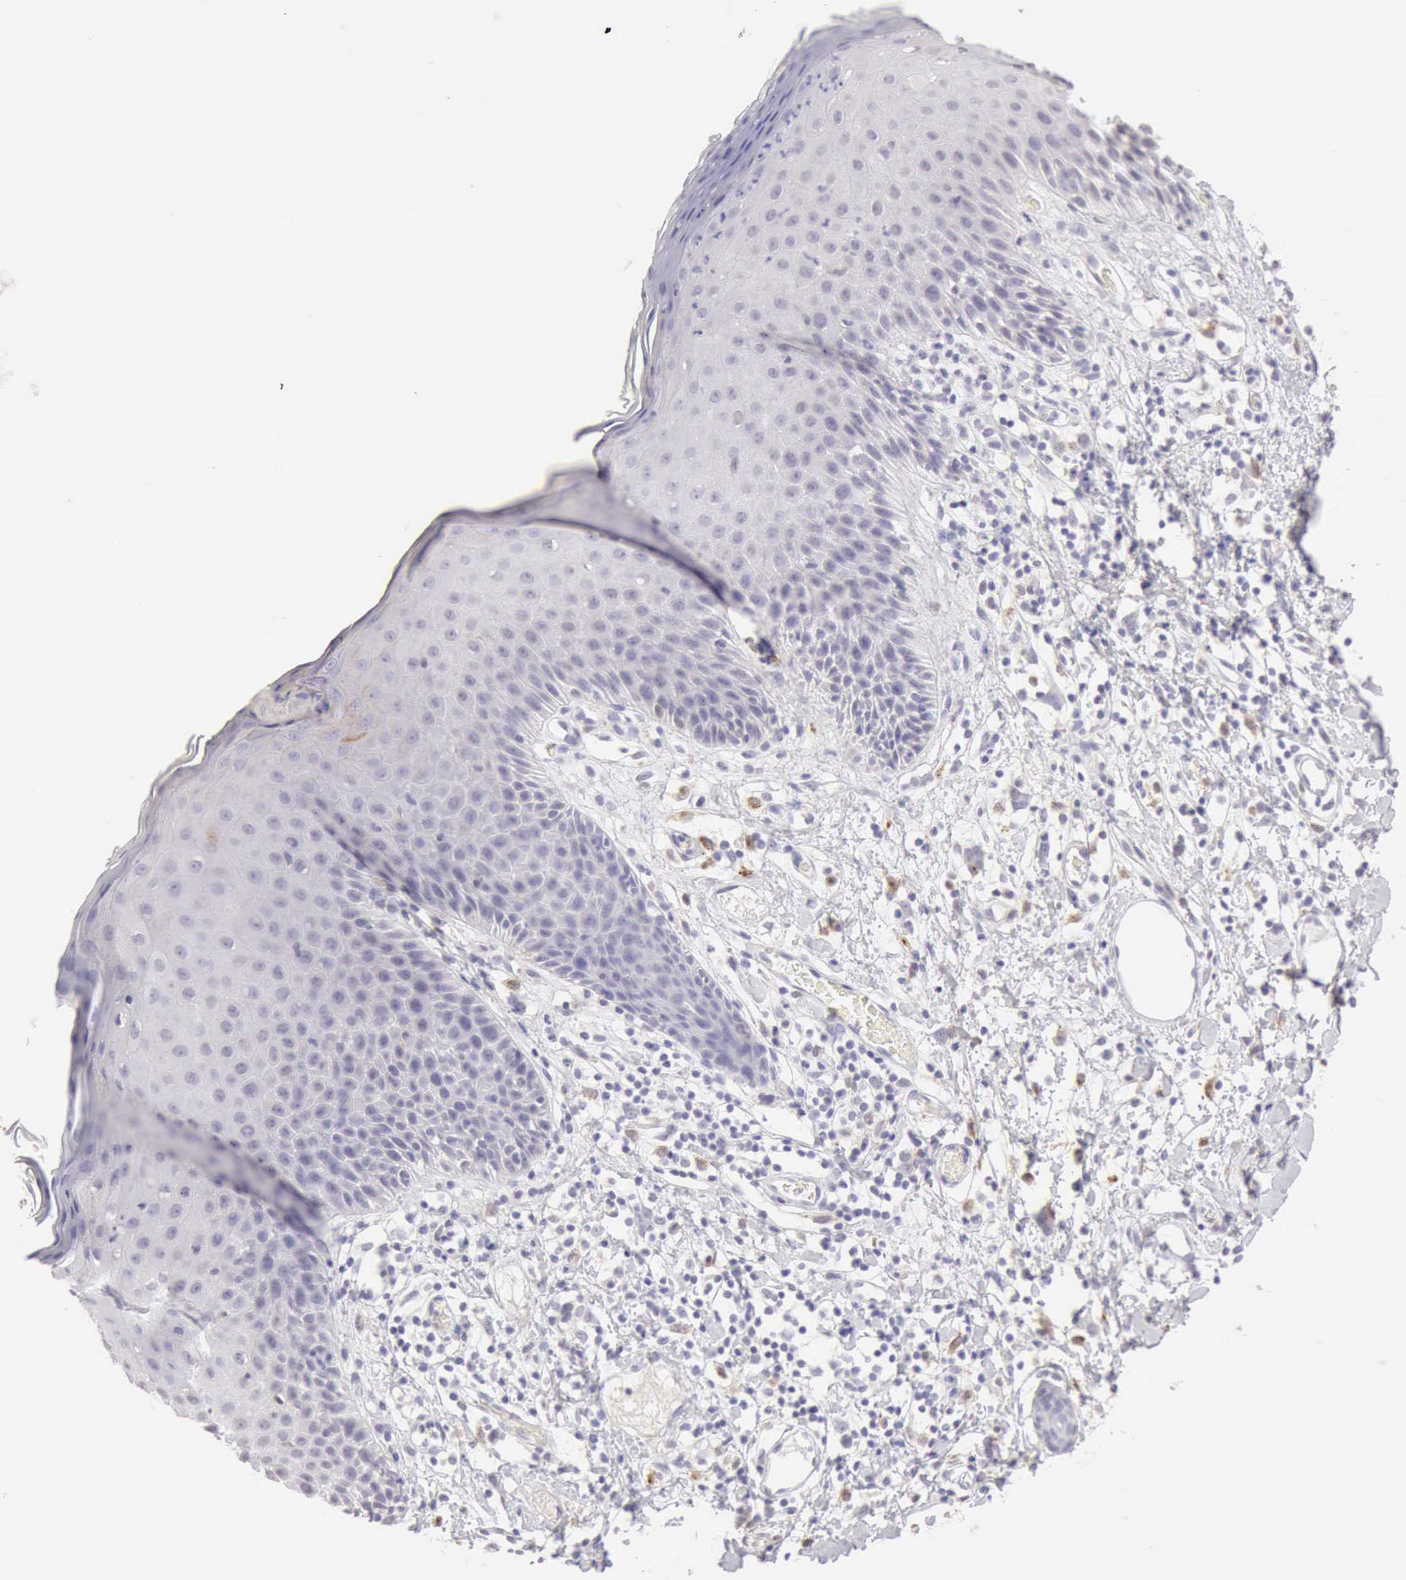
{"staining": {"intensity": "weak", "quantity": "<25%", "location": "cytoplasmic/membranous"}, "tissue": "skin", "cell_type": "Epidermal cells", "image_type": "normal", "snomed": [{"axis": "morphology", "description": "Normal tissue, NOS"}, {"axis": "topography", "description": "Vulva"}, {"axis": "topography", "description": "Peripheral nerve tissue"}], "caption": "Benign skin was stained to show a protein in brown. There is no significant expression in epidermal cells. Brightfield microscopy of immunohistochemistry (IHC) stained with DAB (3,3'-diaminobenzidine) (brown) and hematoxylin (blue), captured at high magnification.", "gene": "RNASE1", "patient": {"sex": "female", "age": 68}}